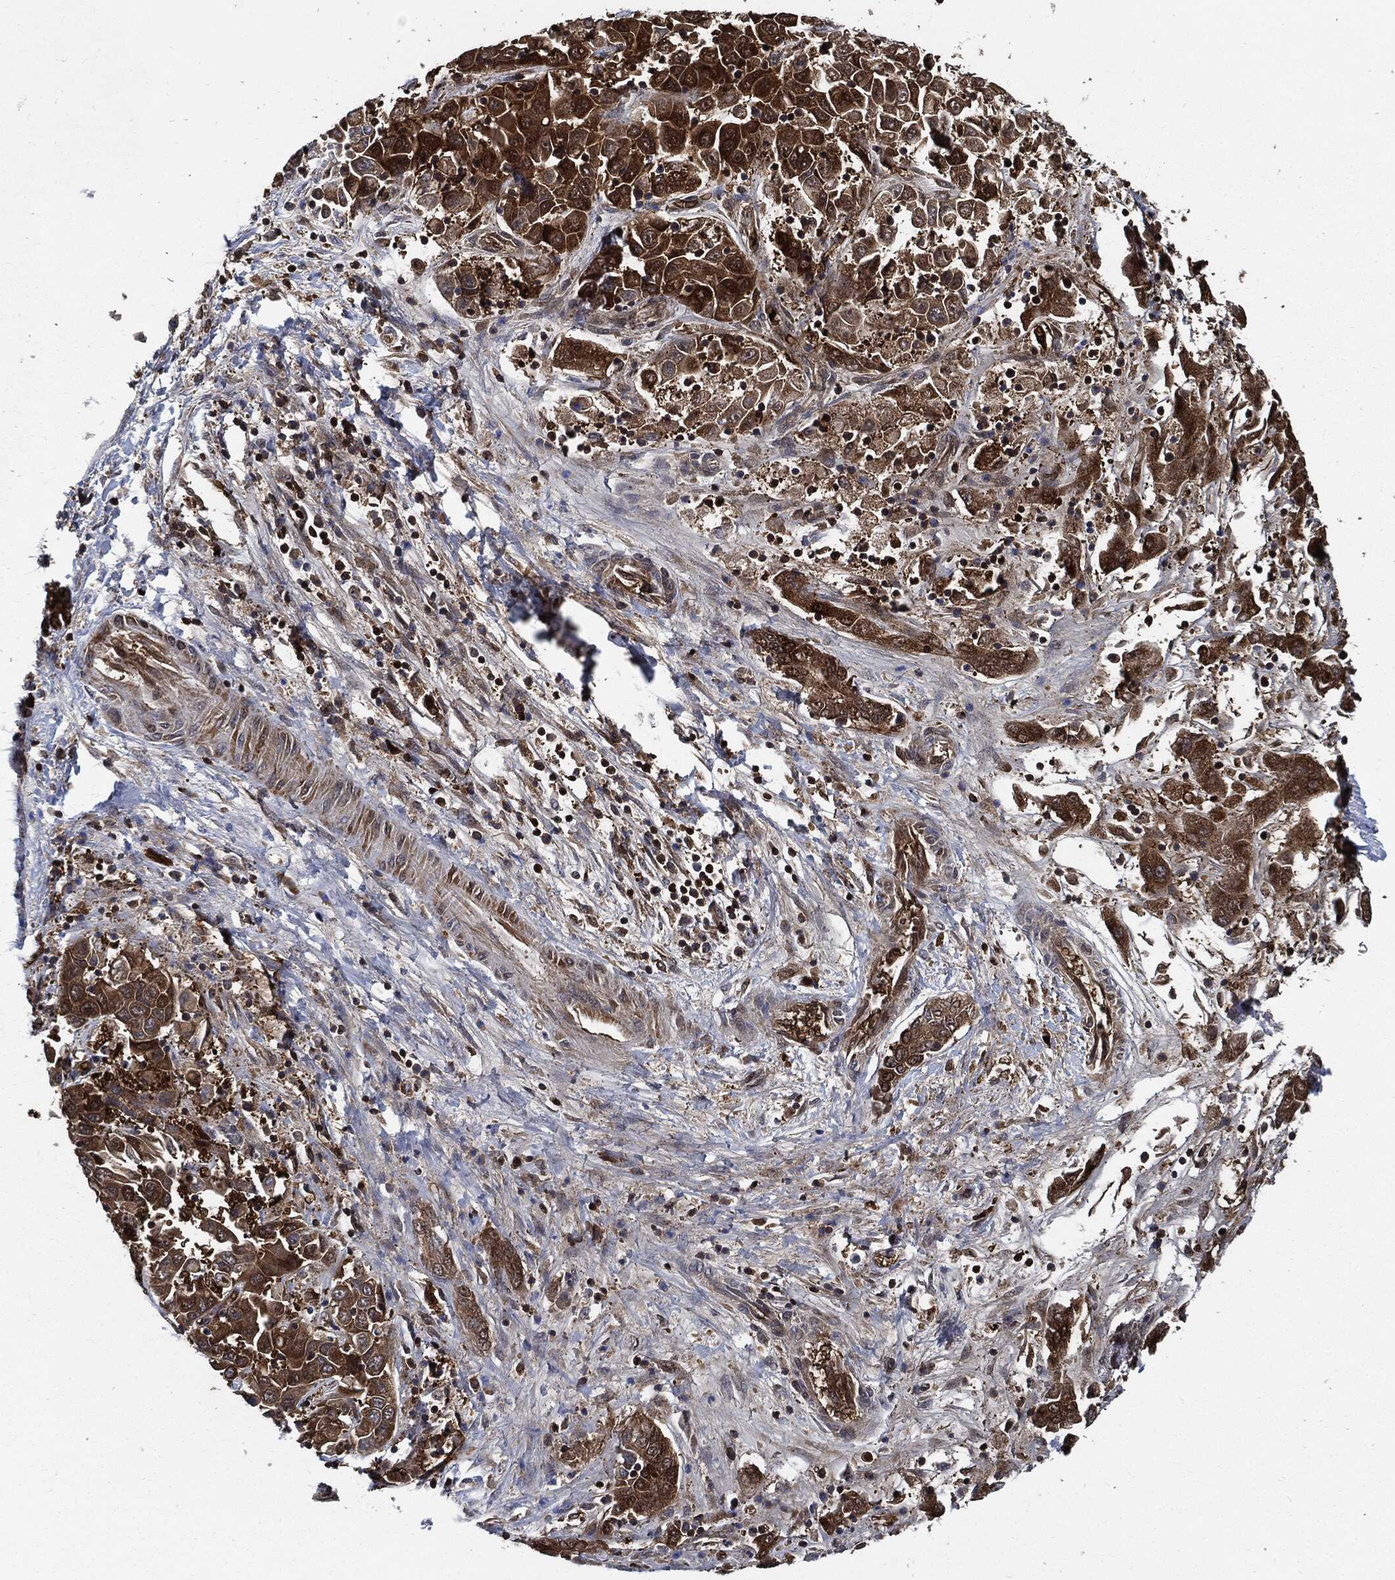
{"staining": {"intensity": "moderate", "quantity": ">75%", "location": "cytoplasmic/membranous"}, "tissue": "liver cancer", "cell_type": "Tumor cells", "image_type": "cancer", "snomed": [{"axis": "morphology", "description": "Cholangiocarcinoma"}, {"axis": "topography", "description": "Liver"}], "caption": "Human liver cholangiocarcinoma stained with a protein marker displays moderate staining in tumor cells.", "gene": "PRDX2", "patient": {"sex": "female", "age": 52}}